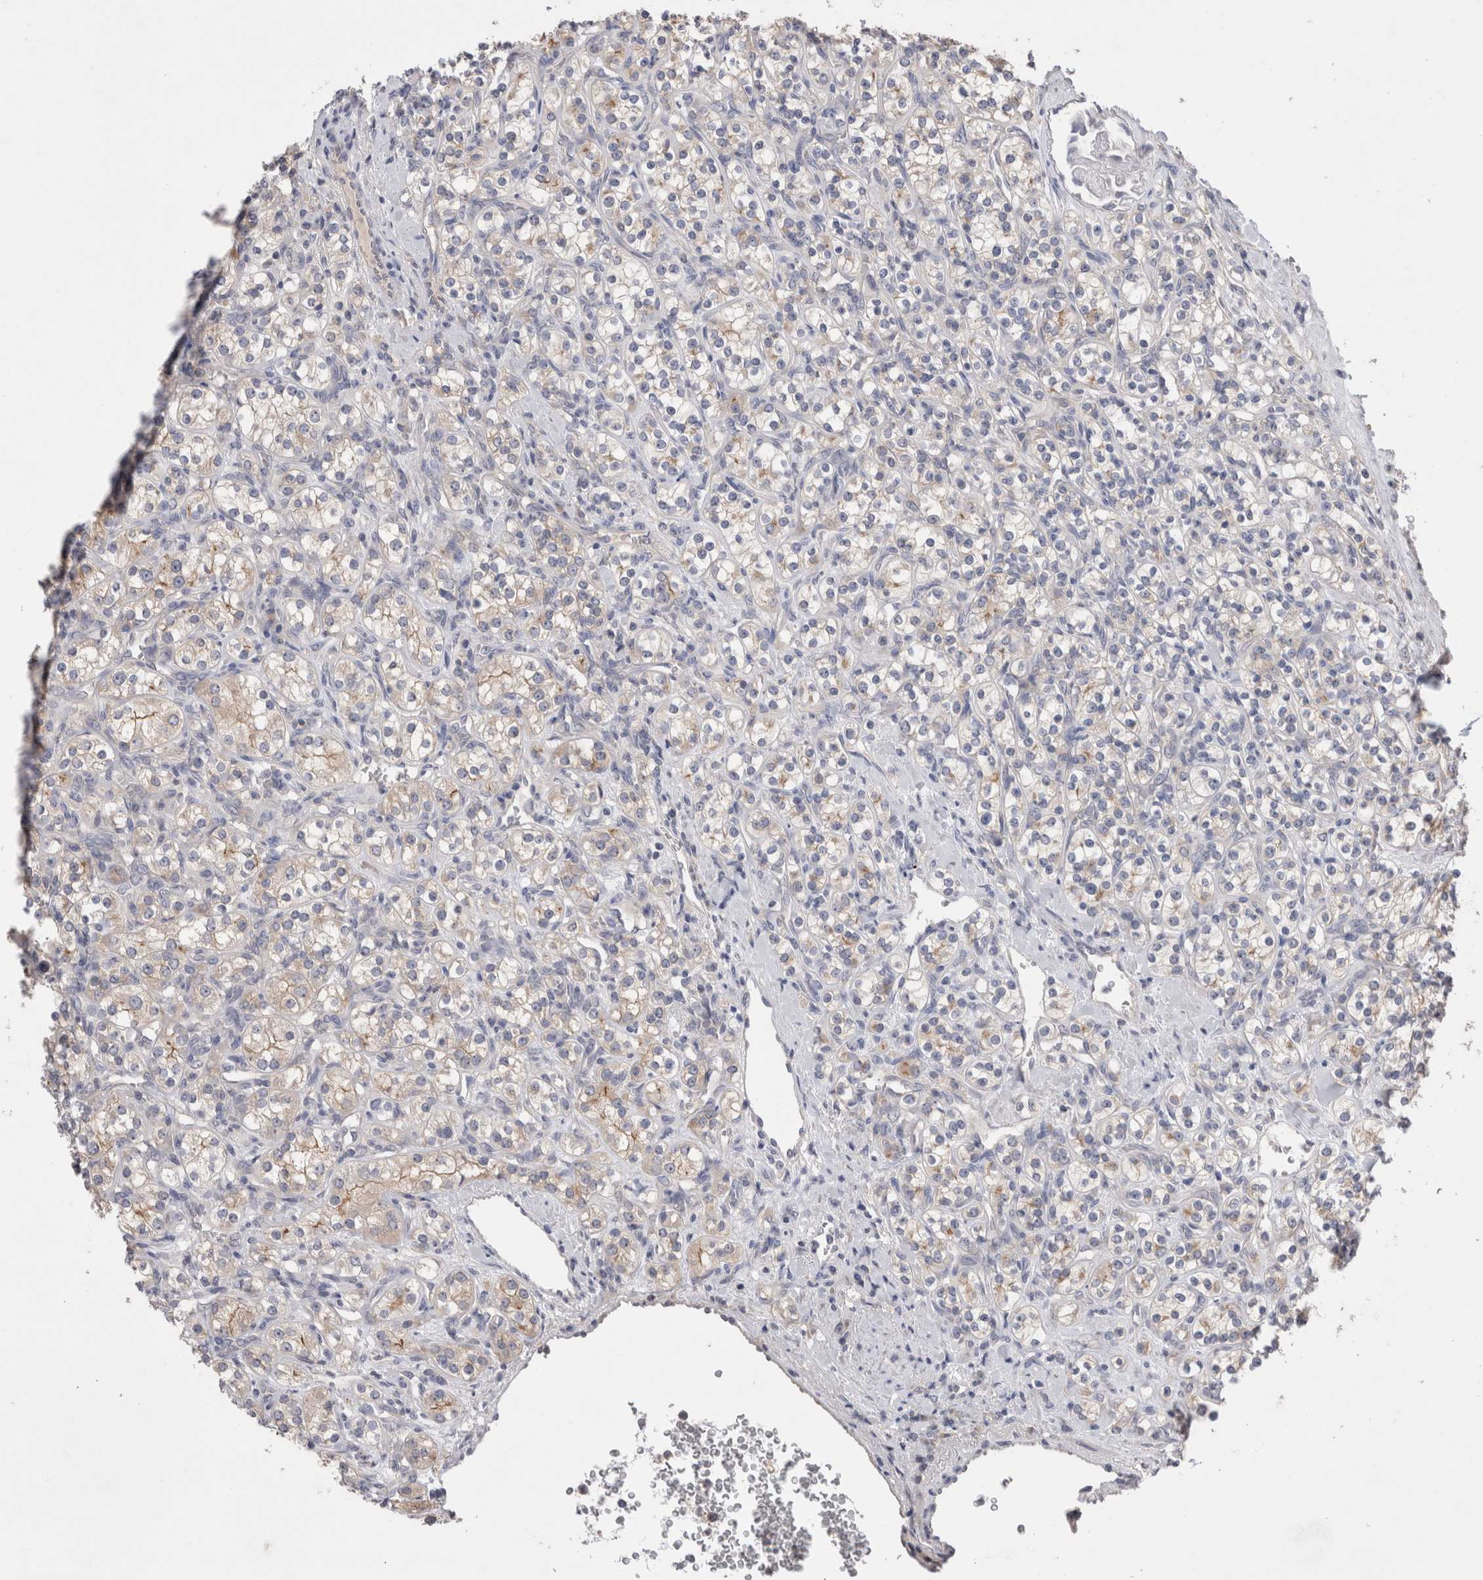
{"staining": {"intensity": "weak", "quantity": "<25%", "location": "cytoplasmic/membranous"}, "tissue": "renal cancer", "cell_type": "Tumor cells", "image_type": "cancer", "snomed": [{"axis": "morphology", "description": "Adenocarcinoma, NOS"}, {"axis": "topography", "description": "Kidney"}], "caption": "Human renal cancer (adenocarcinoma) stained for a protein using immunohistochemistry displays no positivity in tumor cells.", "gene": "OTOR", "patient": {"sex": "male", "age": 77}}